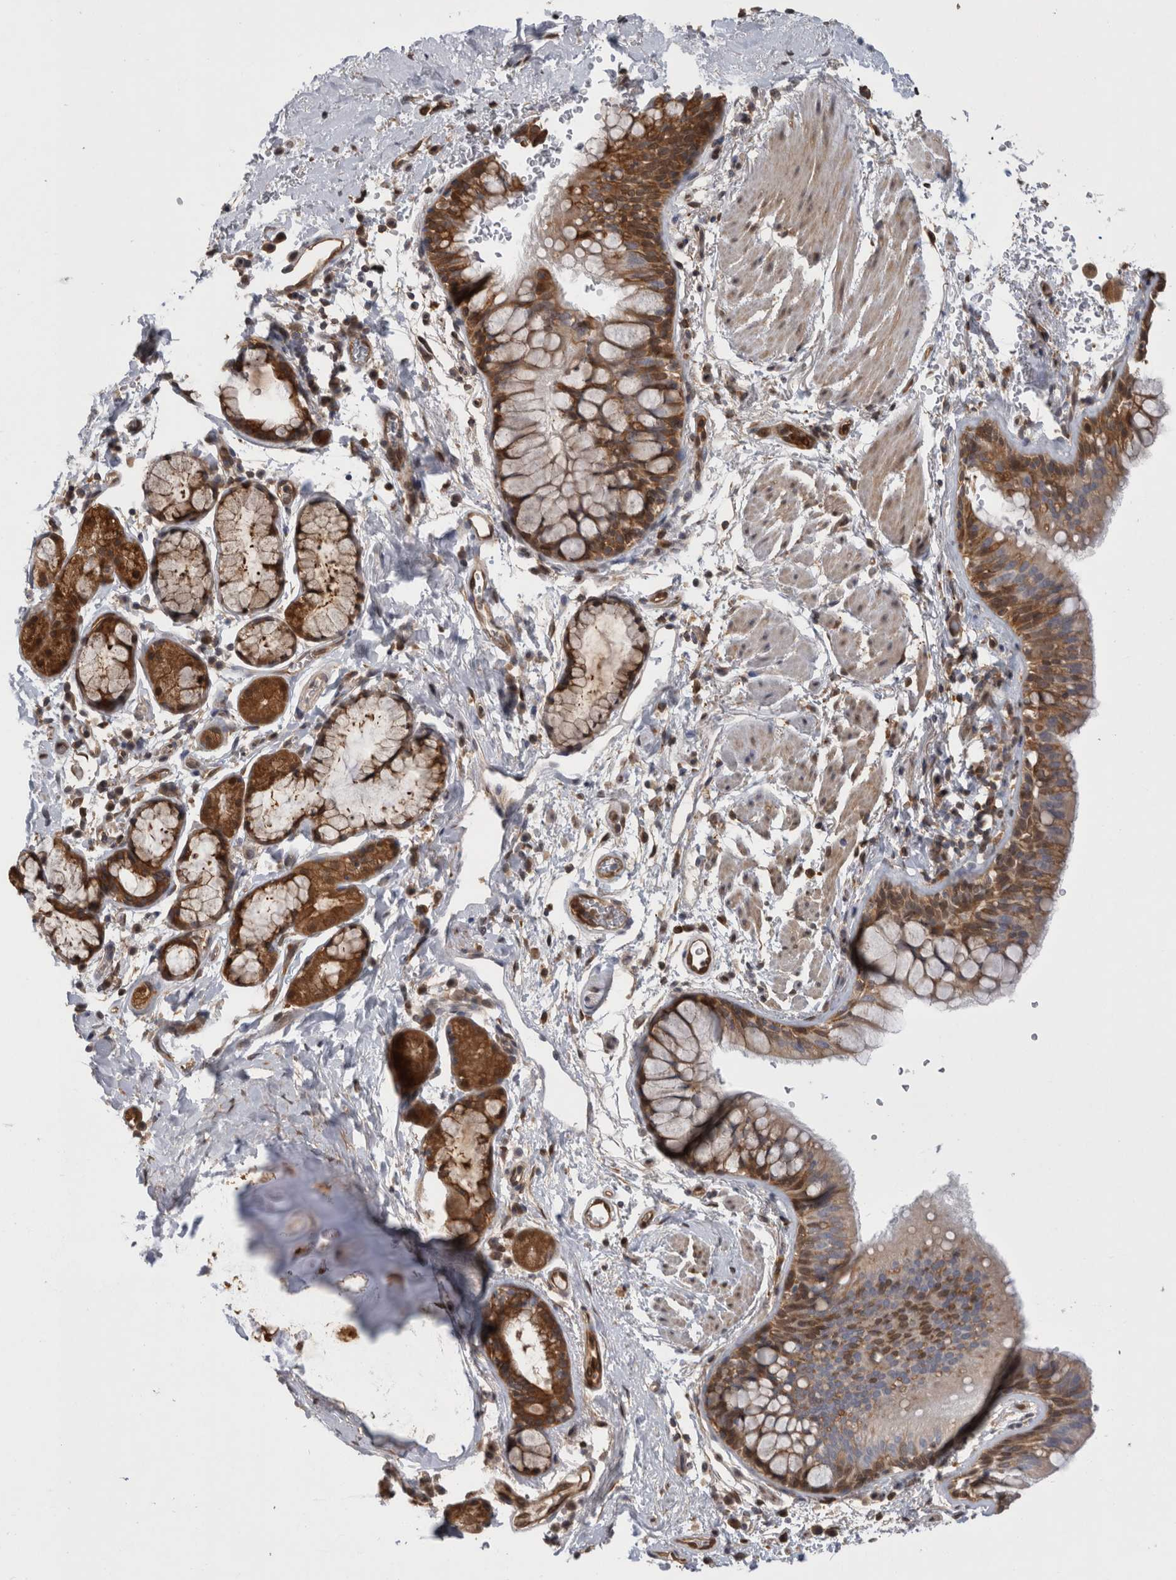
{"staining": {"intensity": "moderate", "quantity": ">75%", "location": "cytoplasmic/membranous"}, "tissue": "bronchus", "cell_type": "Respiratory epithelial cells", "image_type": "normal", "snomed": [{"axis": "morphology", "description": "Normal tissue, NOS"}, {"axis": "topography", "description": "Cartilage tissue"}, {"axis": "topography", "description": "Bronchus"}], "caption": "The micrograph demonstrates a brown stain indicating the presence of a protein in the cytoplasmic/membranous of respiratory epithelial cells in bronchus.", "gene": "ASTN2", "patient": {"sex": "female", "age": 53}}